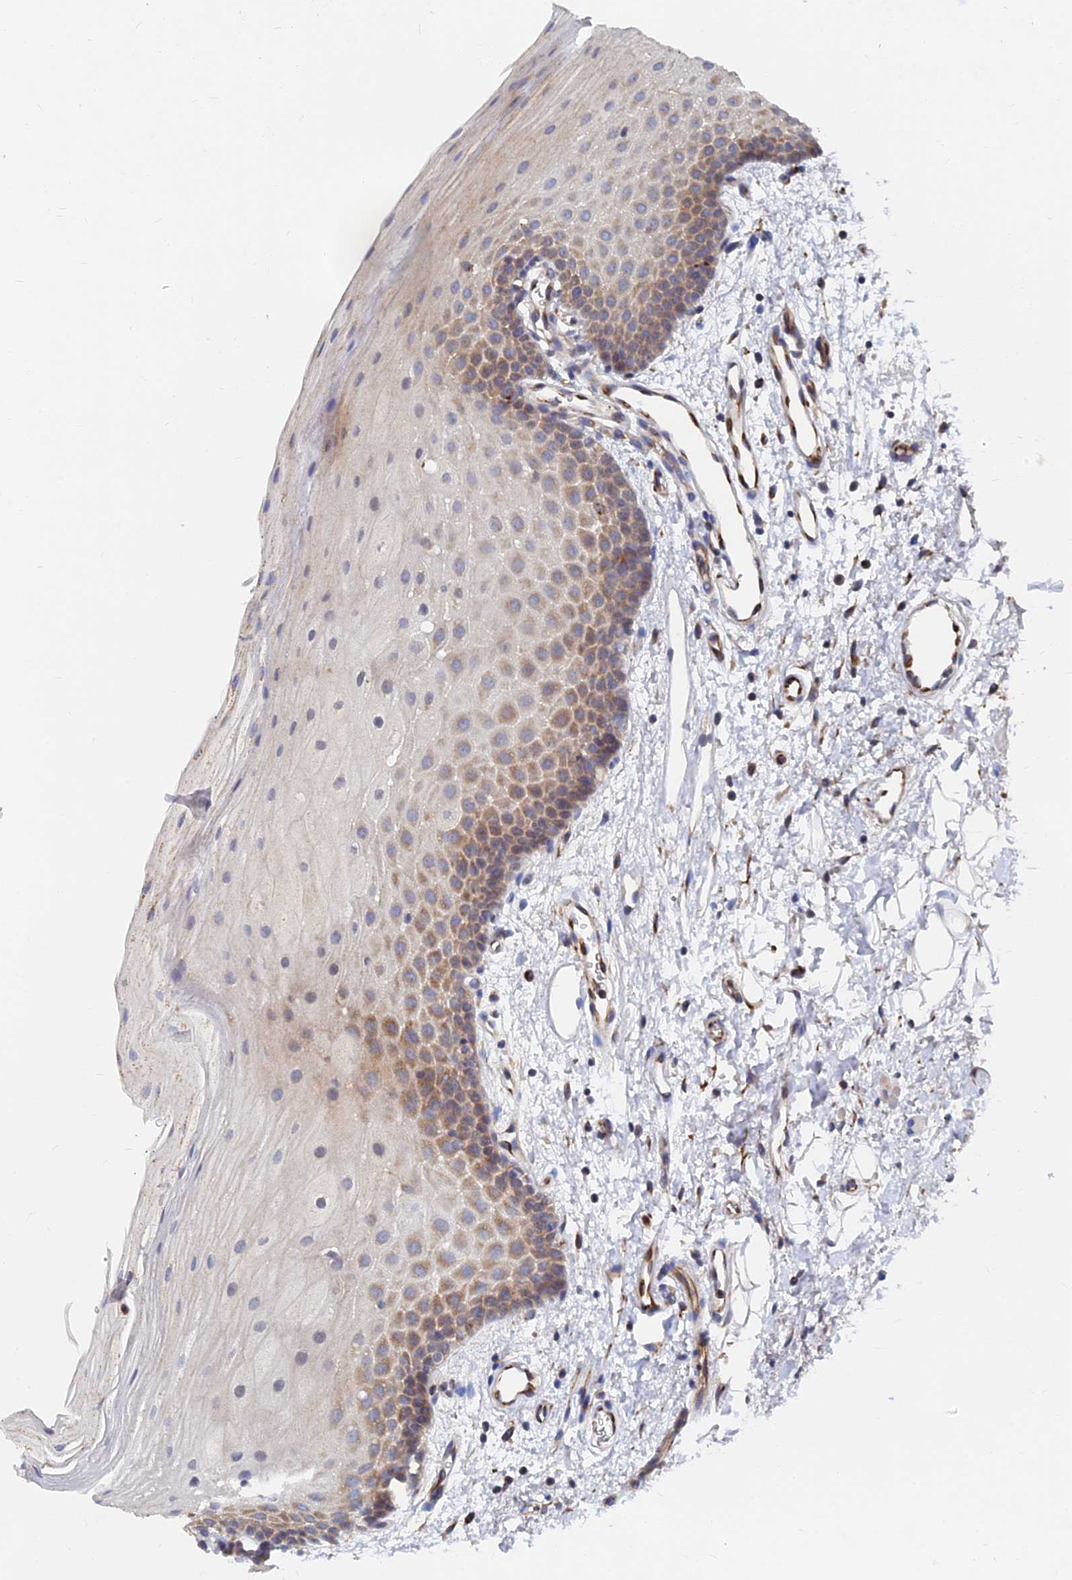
{"staining": {"intensity": "moderate", "quantity": "25%-75%", "location": "cytoplasmic/membranous"}, "tissue": "oral mucosa", "cell_type": "Squamous epithelial cells", "image_type": "normal", "snomed": [{"axis": "morphology", "description": "Normal tissue, NOS"}, {"axis": "topography", "description": "Oral tissue"}], "caption": "Immunohistochemistry (IHC) histopathology image of normal human oral mucosa stained for a protein (brown), which reveals medium levels of moderate cytoplasmic/membranous positivity in approximately 25%-75% of squamous epithelial cells.", "gene": "CCZ1B", "patient": {"sex": "male", "age": 68}}